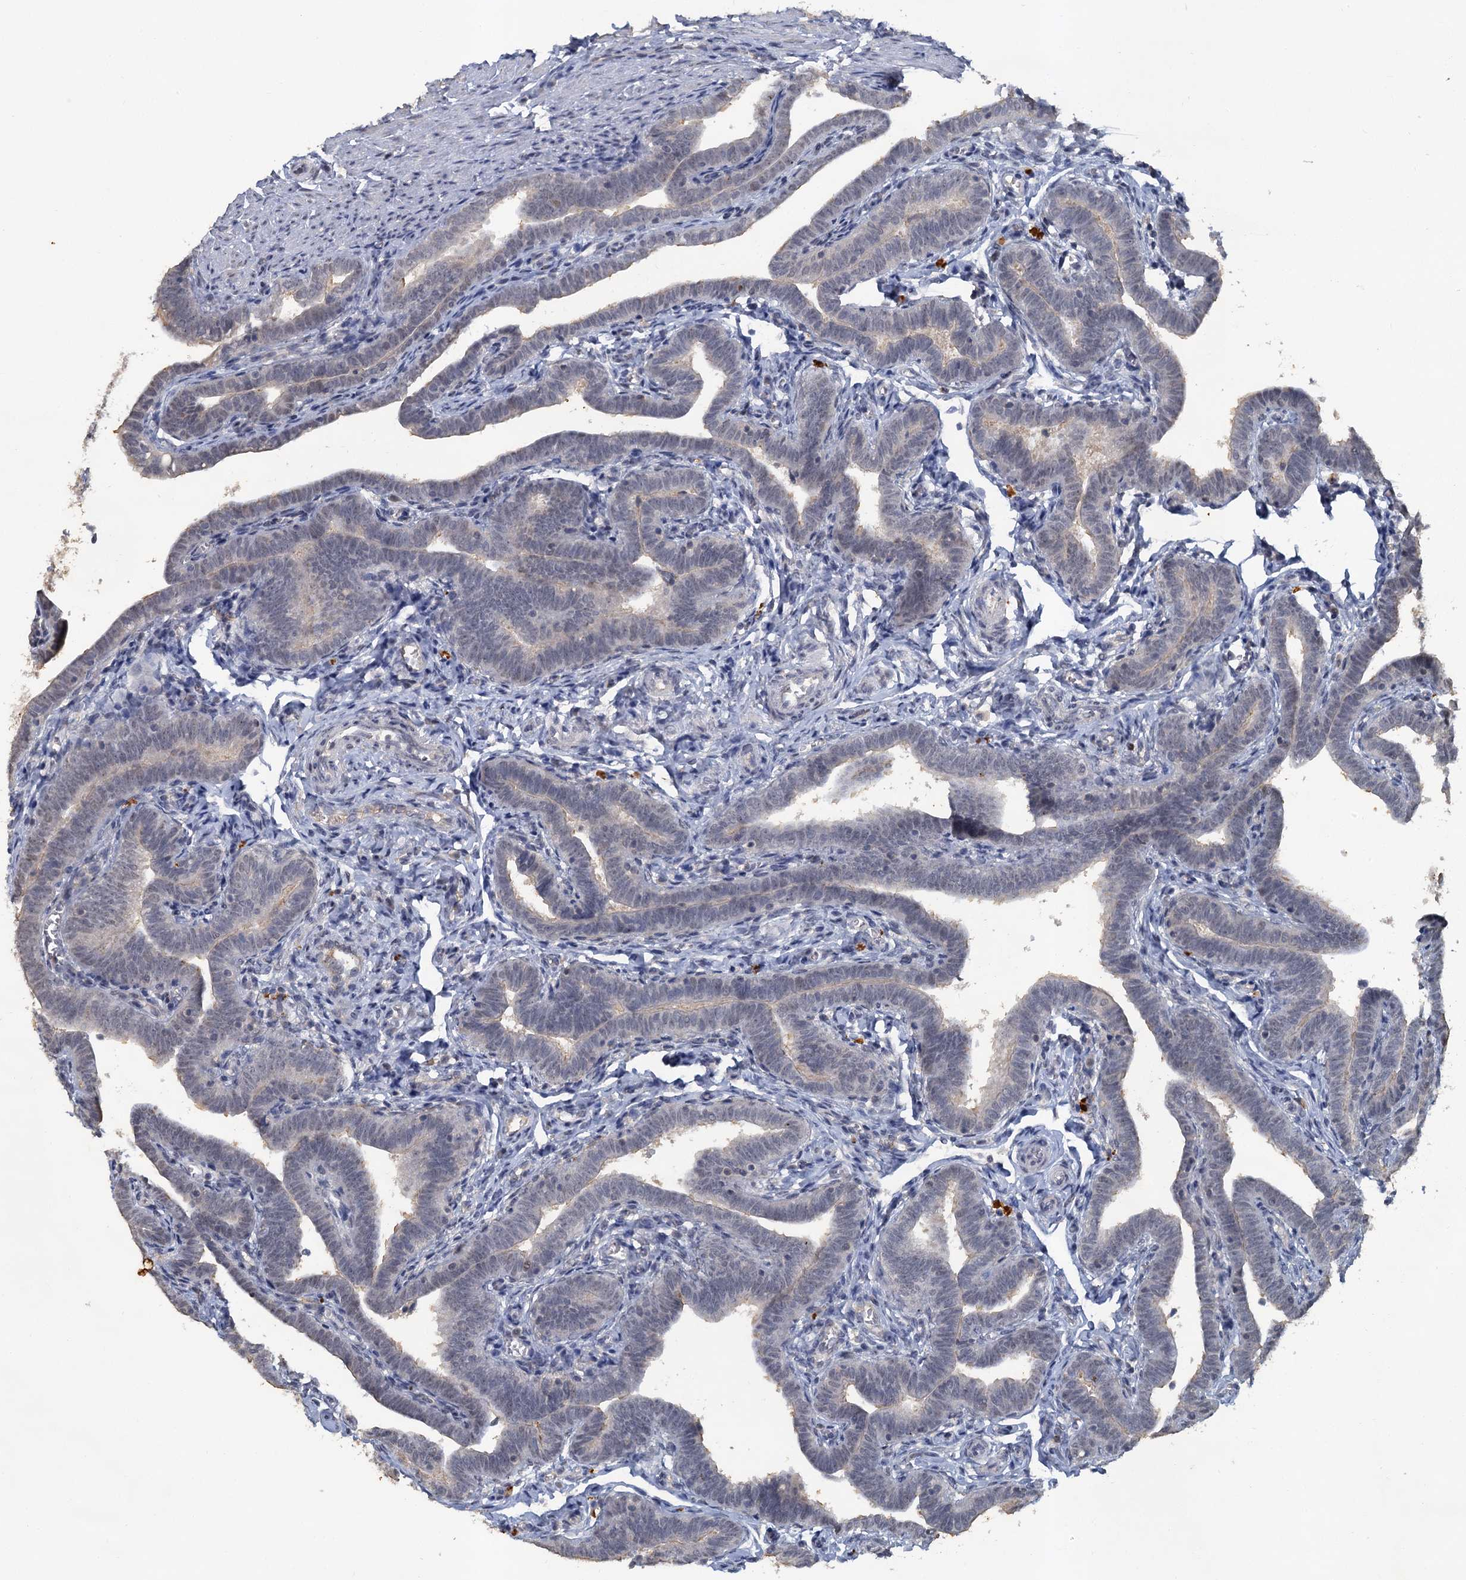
{"staining": {"intensity": "weak", "quantity": "<25%", "location": "cytoplasmic/membranous,nuclear"}, "tissue": "fallopian tube", "cell_type": "Glandular cells", "image_type": "normal", "snomed": [{"axis": "morphology", "description": "Normal tissue, NOS"}, {"axis": "topography", "description": "Fallopian tube"}], "caption": "High magnification brightfield microscopy of unremarkable fallopian tube stained with DAB (3,3'-diaminobenzidine) (brown) and counterstained with hematoxylin (blue): glandular cells show no significant expression. (DAB immunohistochemistry (IHC), high magnification).", "gene": "MUCL1", "patient": {"sex": "female", "age": 36}}